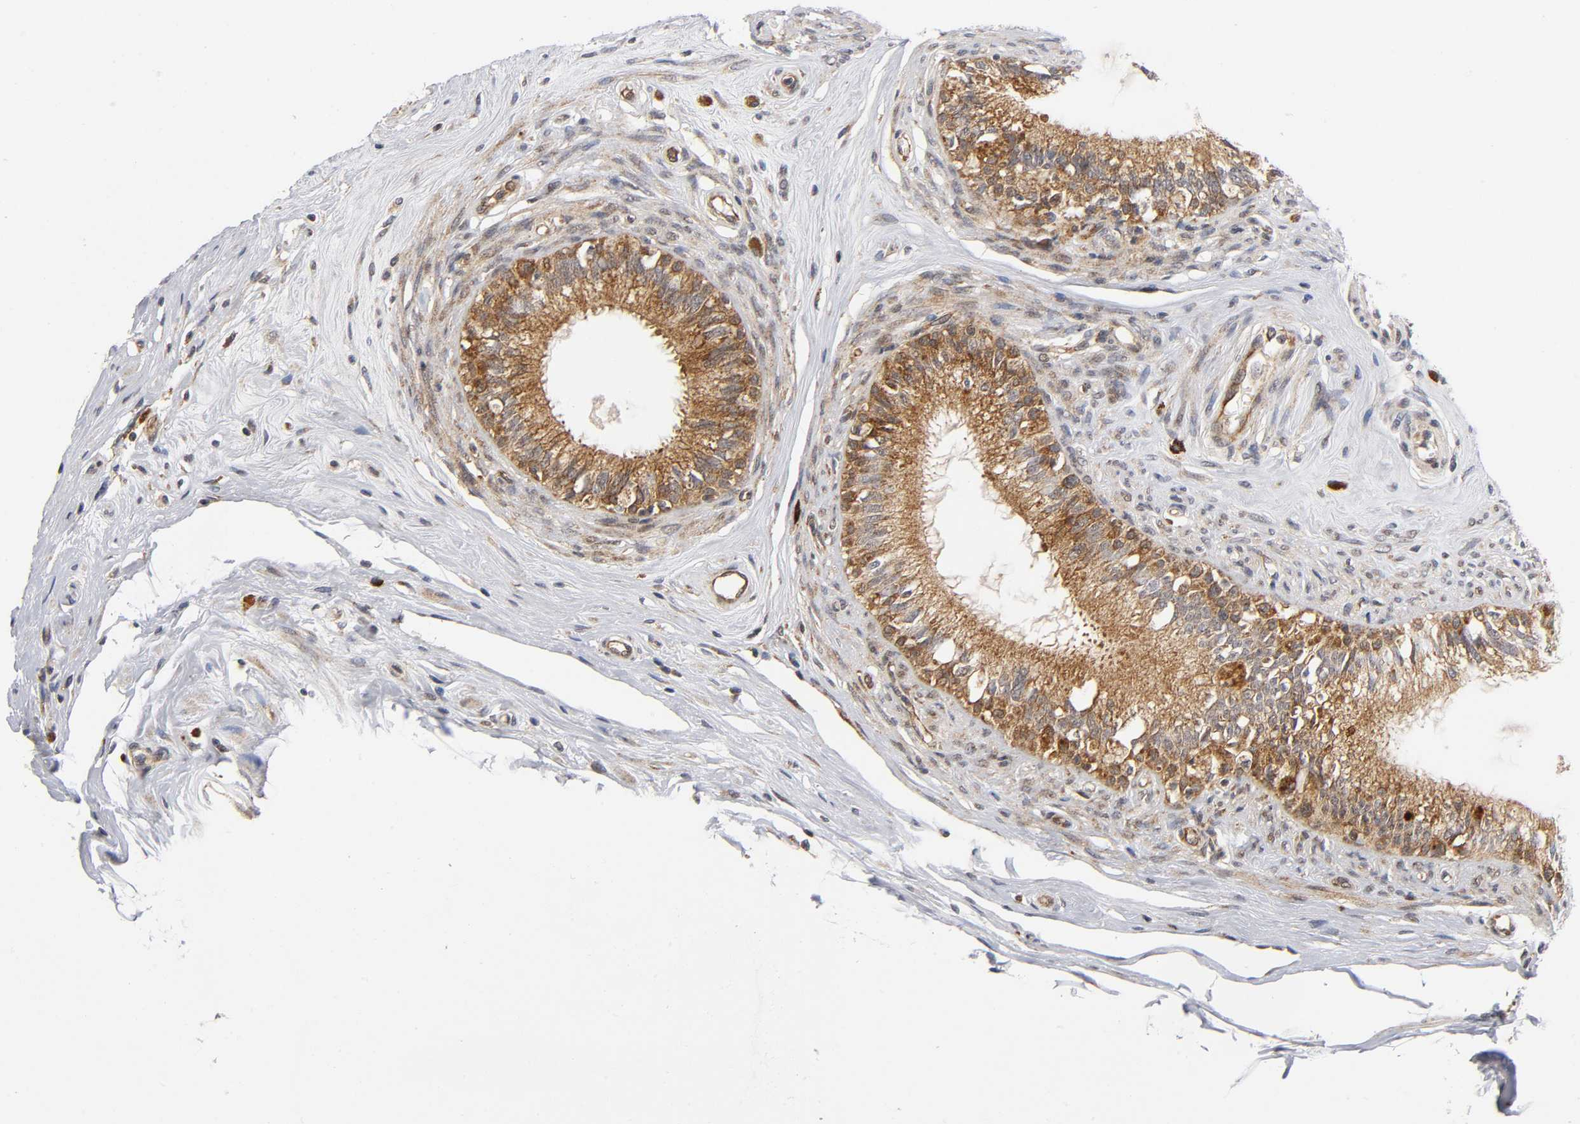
{"staining": {"intensity": "strong", "quantity": ">75%", "location": "cytoplasmic/membranous"}, "tissue": "epididymis", "cell_type": "Glandular cells", "image_type": "normal", "snomed": [{"axis": "morphology", "description": "Normal tissue, NOS"}, {"axis": "morphology", "description": "Inflammation, NOS"}, {"axis": "topography", "description": "Epididymis"}], "caption": "A high-resolution micrograph shows IHC staining of normal epididymis, which shows strong cytoplasmic/membranous expression in about >75% of glandular cells. (Brightfield microscopy of DAB IHC at high magnification).", "gene": "EIF5", "patient": {"sex": "male", "age": 84}}